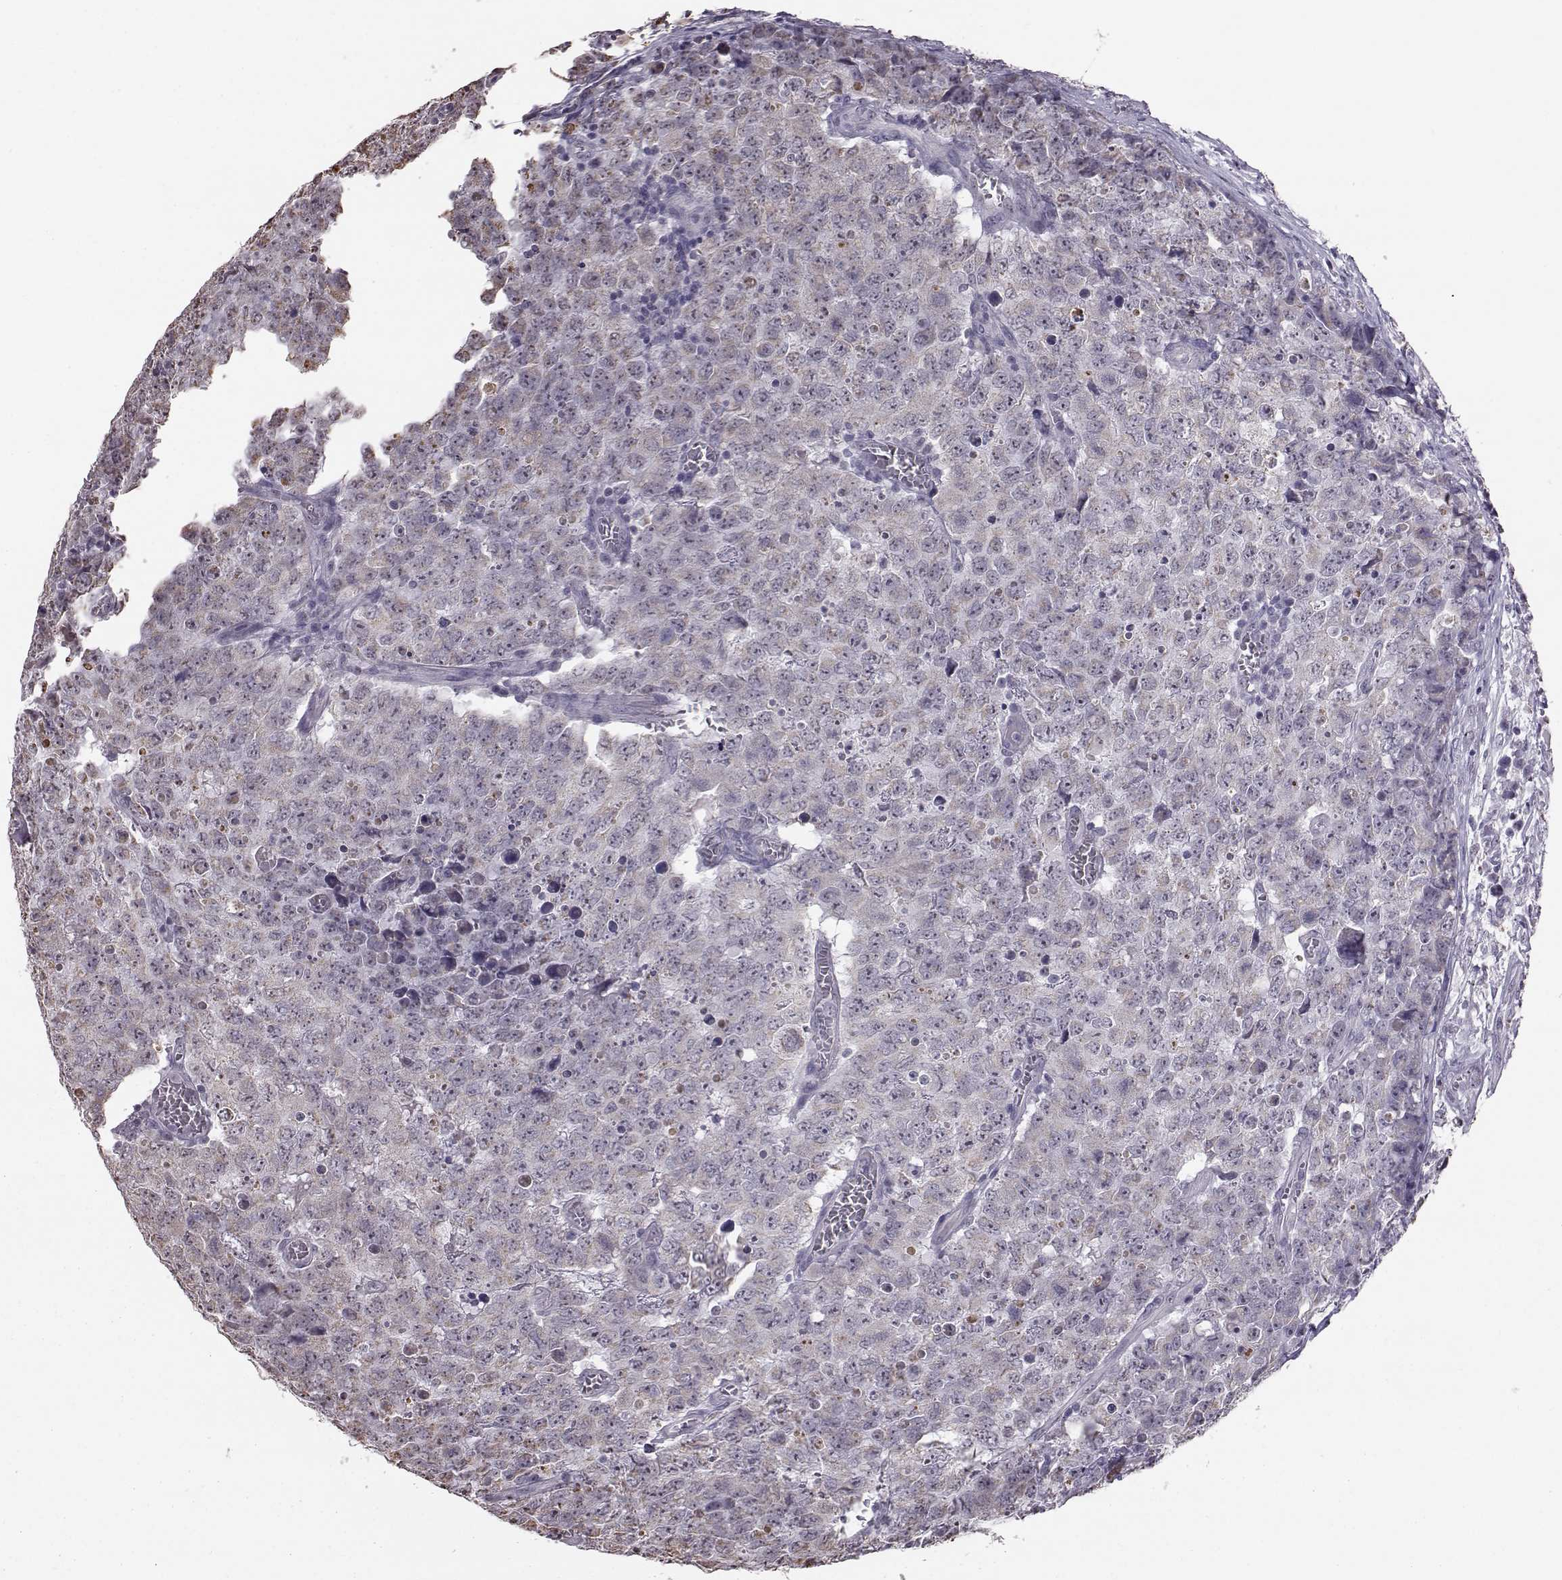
{"staining": {"intensity": "weak", "quantity": "<25%", "location": "cytoplasmic/membranous"}, "tissue": "testis cancer", "cell_type": "Tumor cells", "image_type": "cancer", "snomed": [{"axis": "morphology", "description": "Carcinoma, Embryonal, NOS"}, {"axis": "topography", "description": "Testis"}], "caption": "Immunohistochemical staining of human testis cancer exhibits no significant expression in tumor cells.", "gene": "ALDH3A1", "patient": {"sex": "male", "age": 23}}